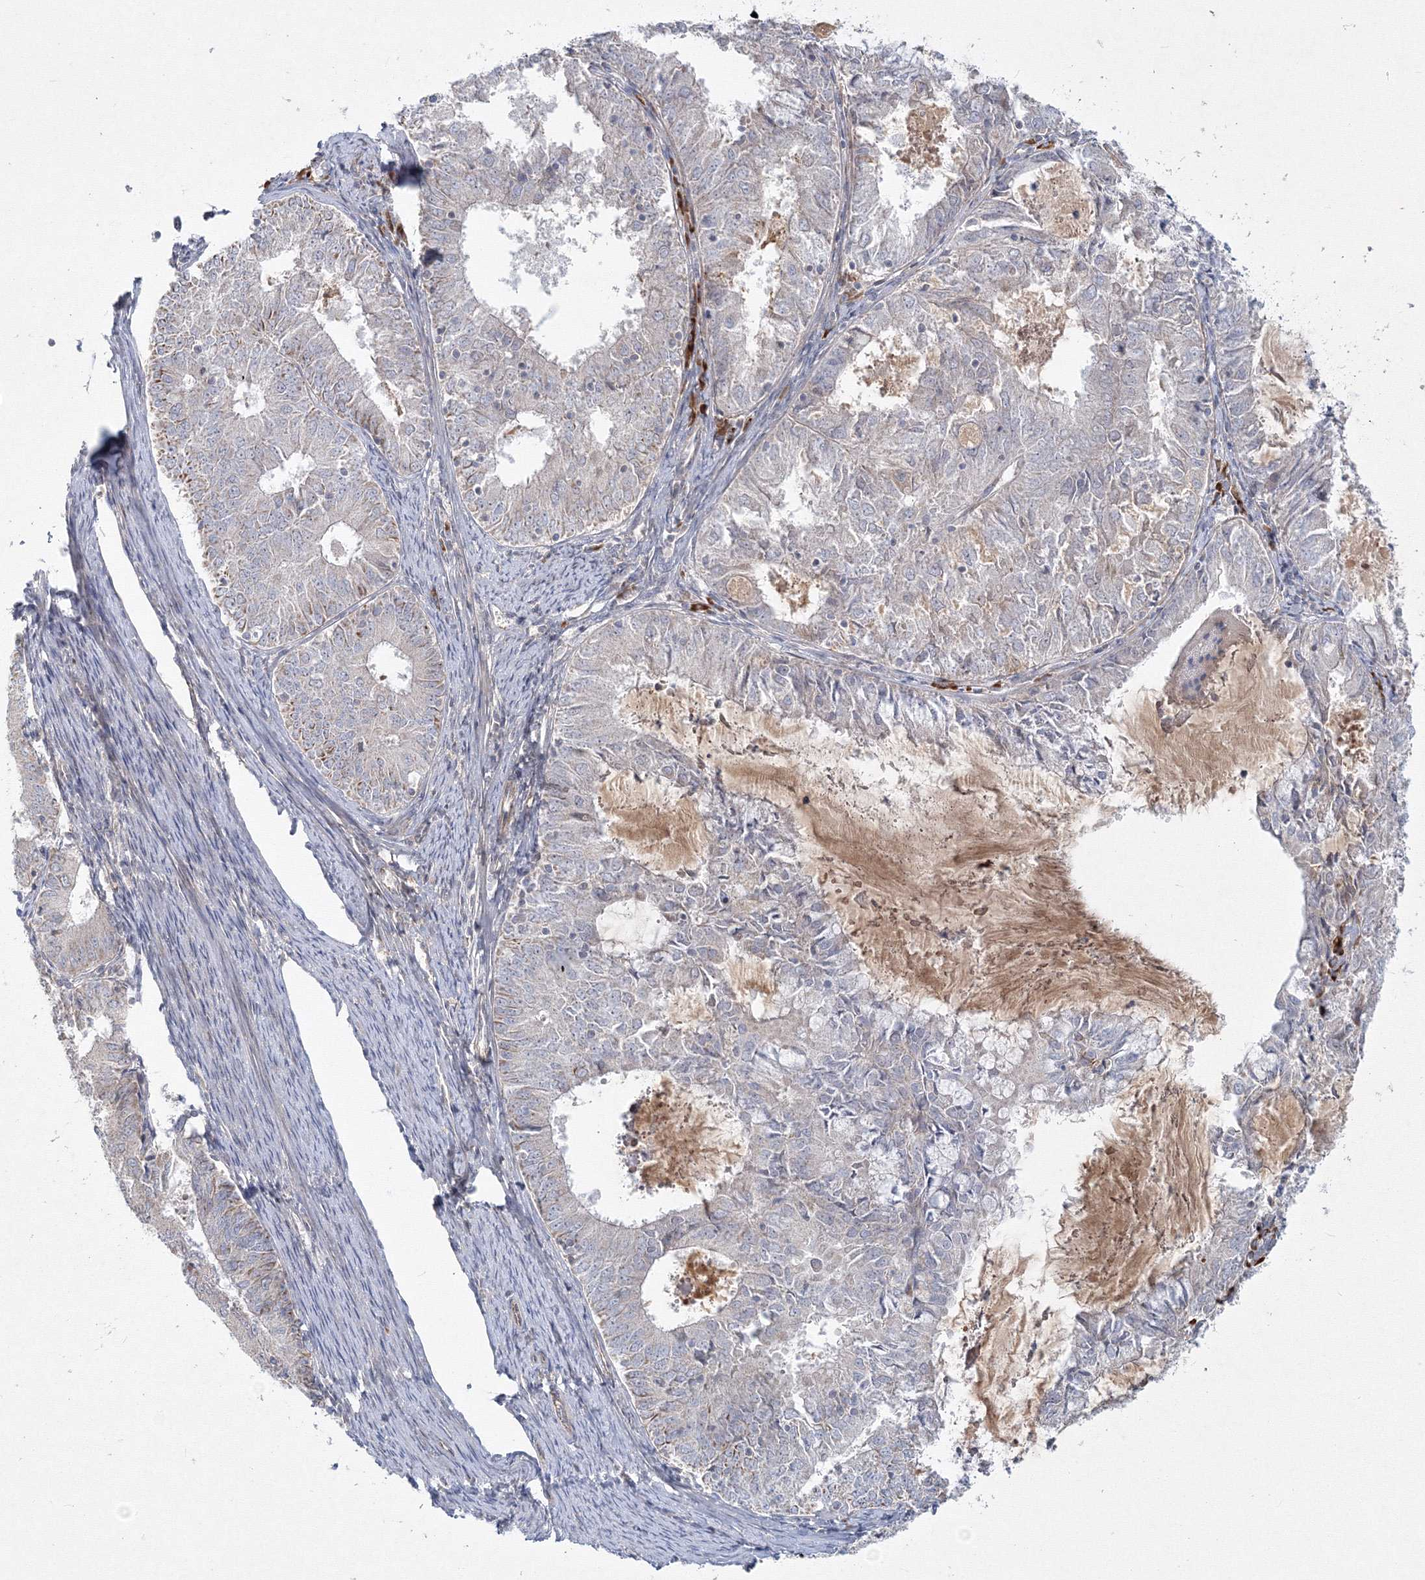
{"staining": {"intensity": "weak", "quantity": "<25%", "location": "cytoplasmic/membranous"}, "tissue": "endometrial cancer", "cell_type": "Tumor cells", "image_type": "cancer", "snomed": [{"axis": "morphology", "description": "Adenocarcinoma, NOS"}, {"axis": "topography", "description": "Endometrium"}], "caption": "An IHC histopathology image of endometrial cancer is shown. There is no staining in tumor cells of endometrial cancer.", "gene": "WDR49", "patient": {"sex": "female", "age": 57}}